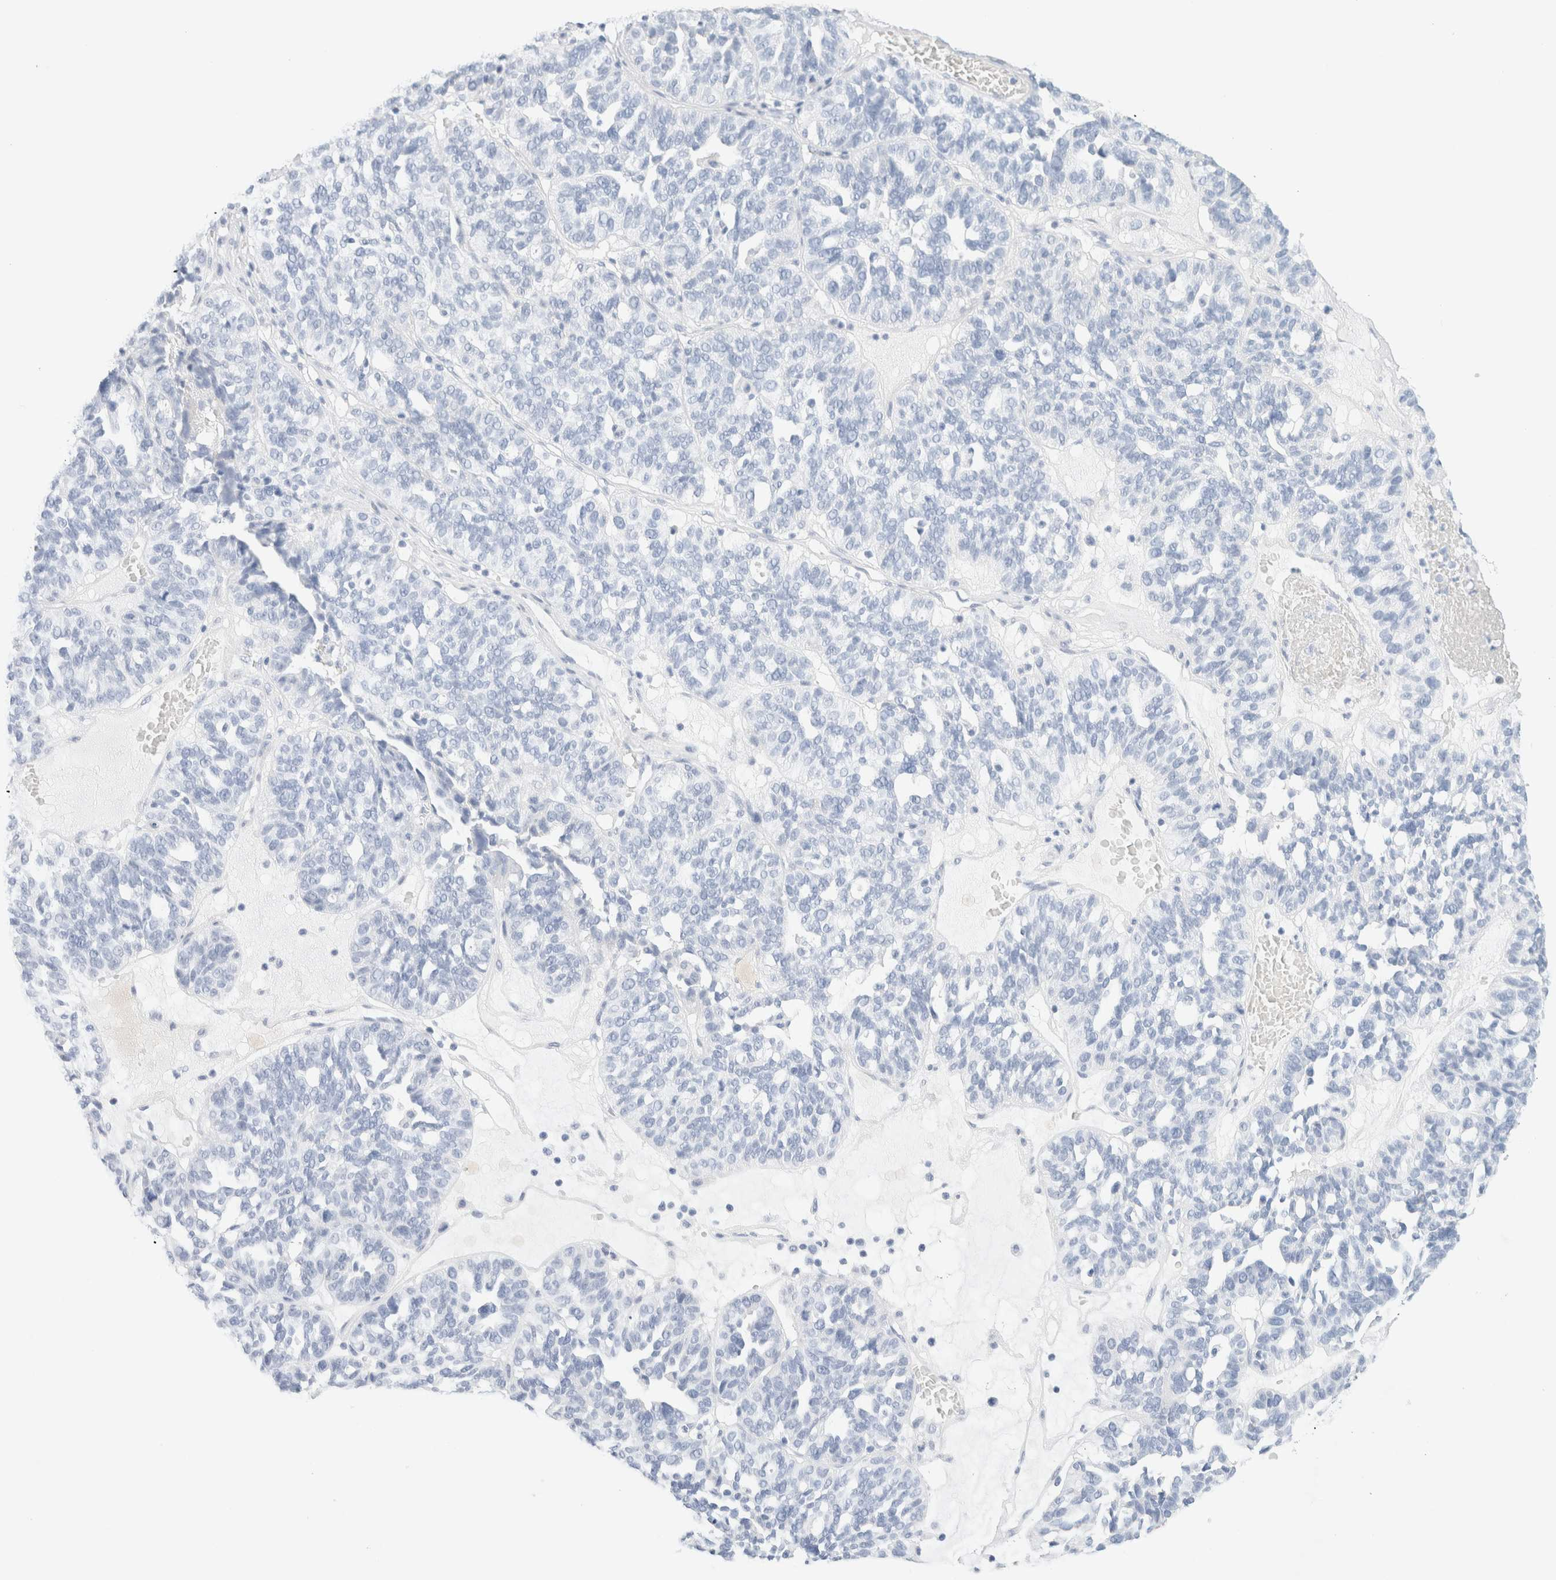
{"staining": {"intensity": "negative", "quantity": "none", "location": "none"}, "tissue": "ovarian cancer", "cell_type": "Tumor cells", "image_type": "cancer", "snomed": [{"axis": "morphology", "description": "Cystadenocarcinoma, serous, NOS"}, {"axis": "topography", "description": "Ovary"}], "caption": "This is an IHC histopathology image of human ovarian serous cystadenocarcinoma. There is no expression in tumor cells.", "gene": "DPYS", "patient": {"sex": "female", "age": 59}}